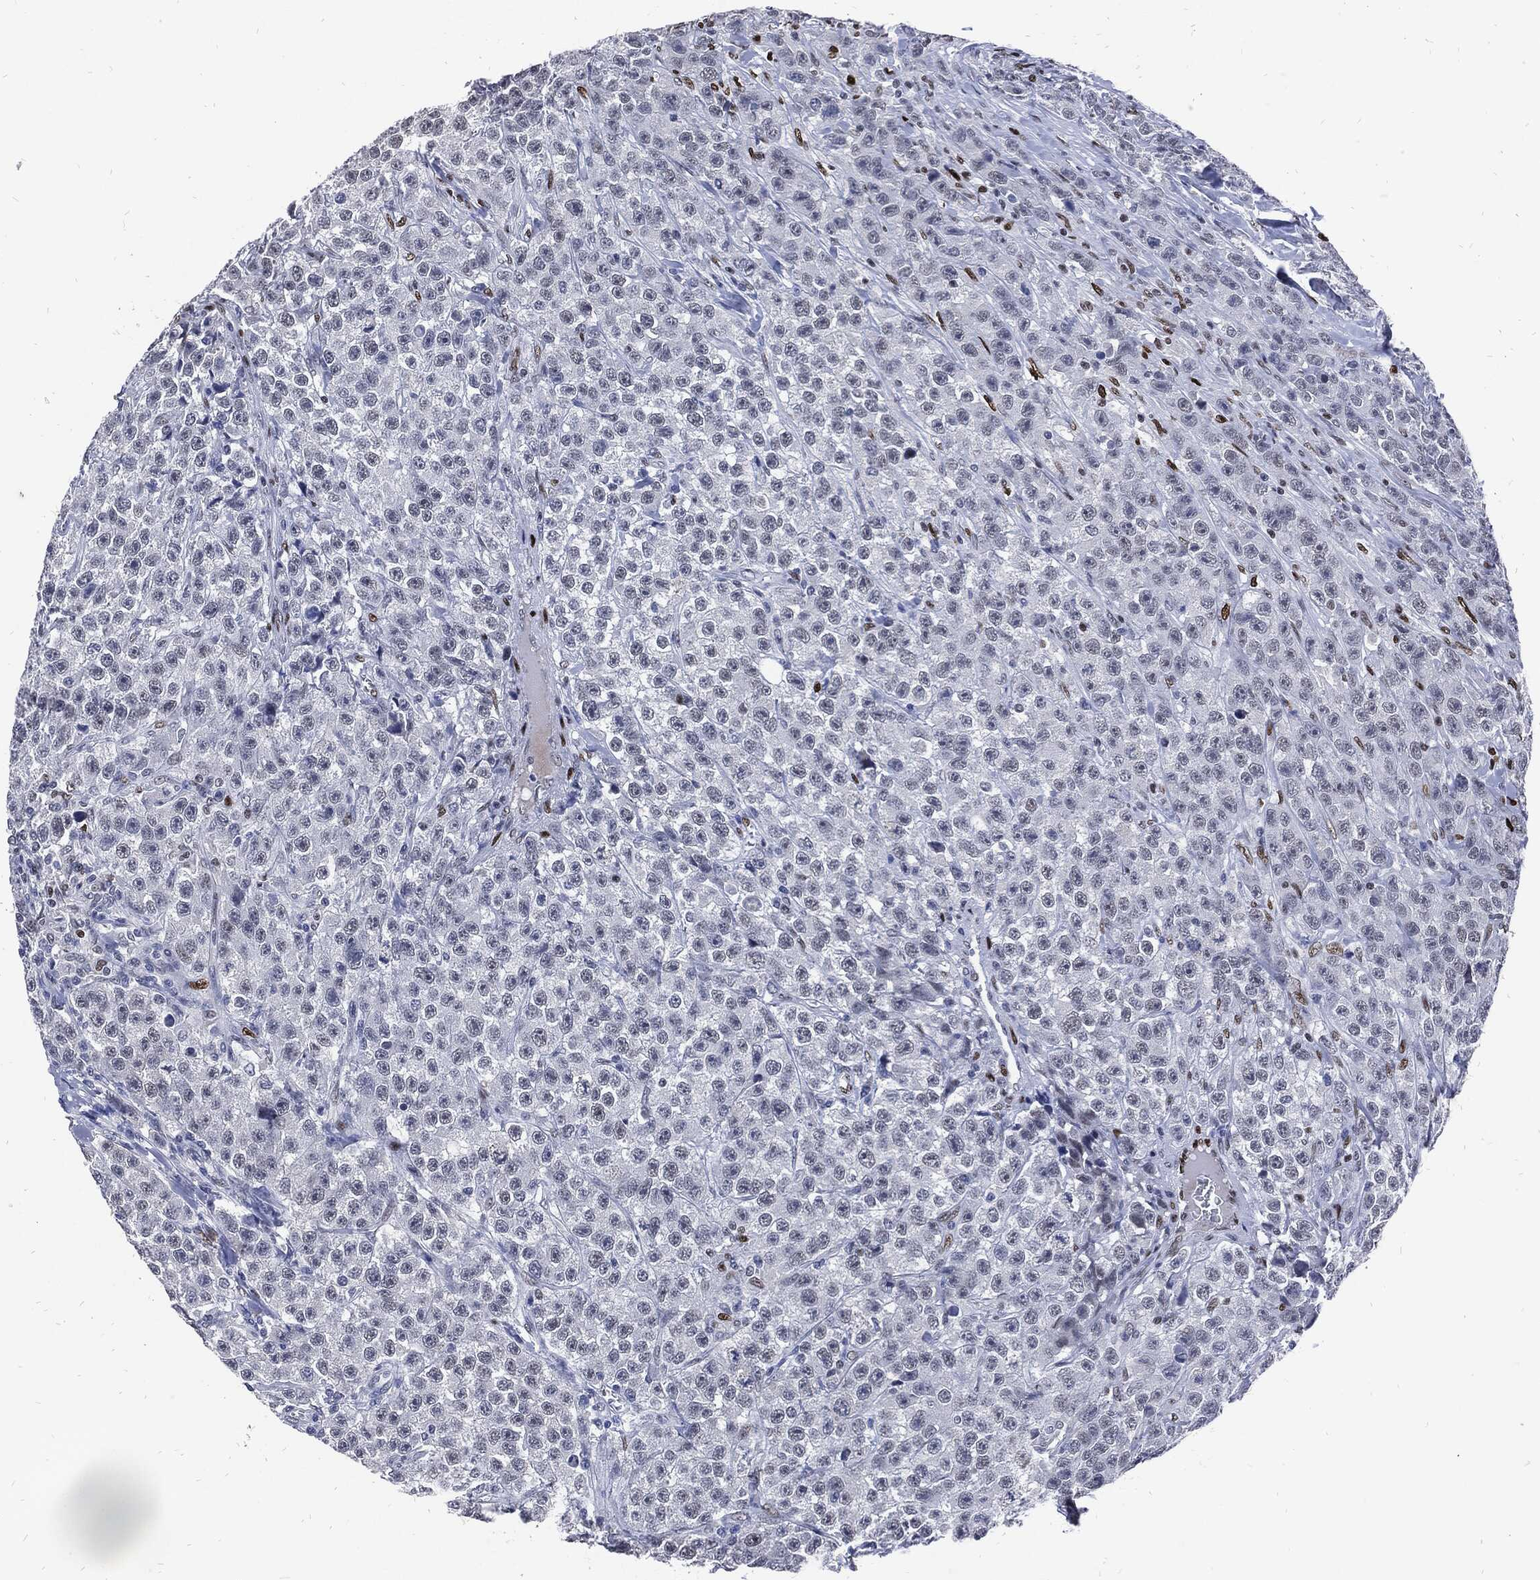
{"staining": {"intensity": "negative", "quantity": "none", "location": "none"}, "tissue": "testis cancer", "cell_type": "Tumor cells", "image_type": "cancer", "snomed": [{"axis": "morphology", "description": "Seminoma, NOS"}, {"axis": "topography", "description": "Testis"}], "caption": "Protein analysis of testis cancer demonstrates no significant expression in tumor cells.", "gene": "JUN", "patient": {"sex": "male", "age": 59}}